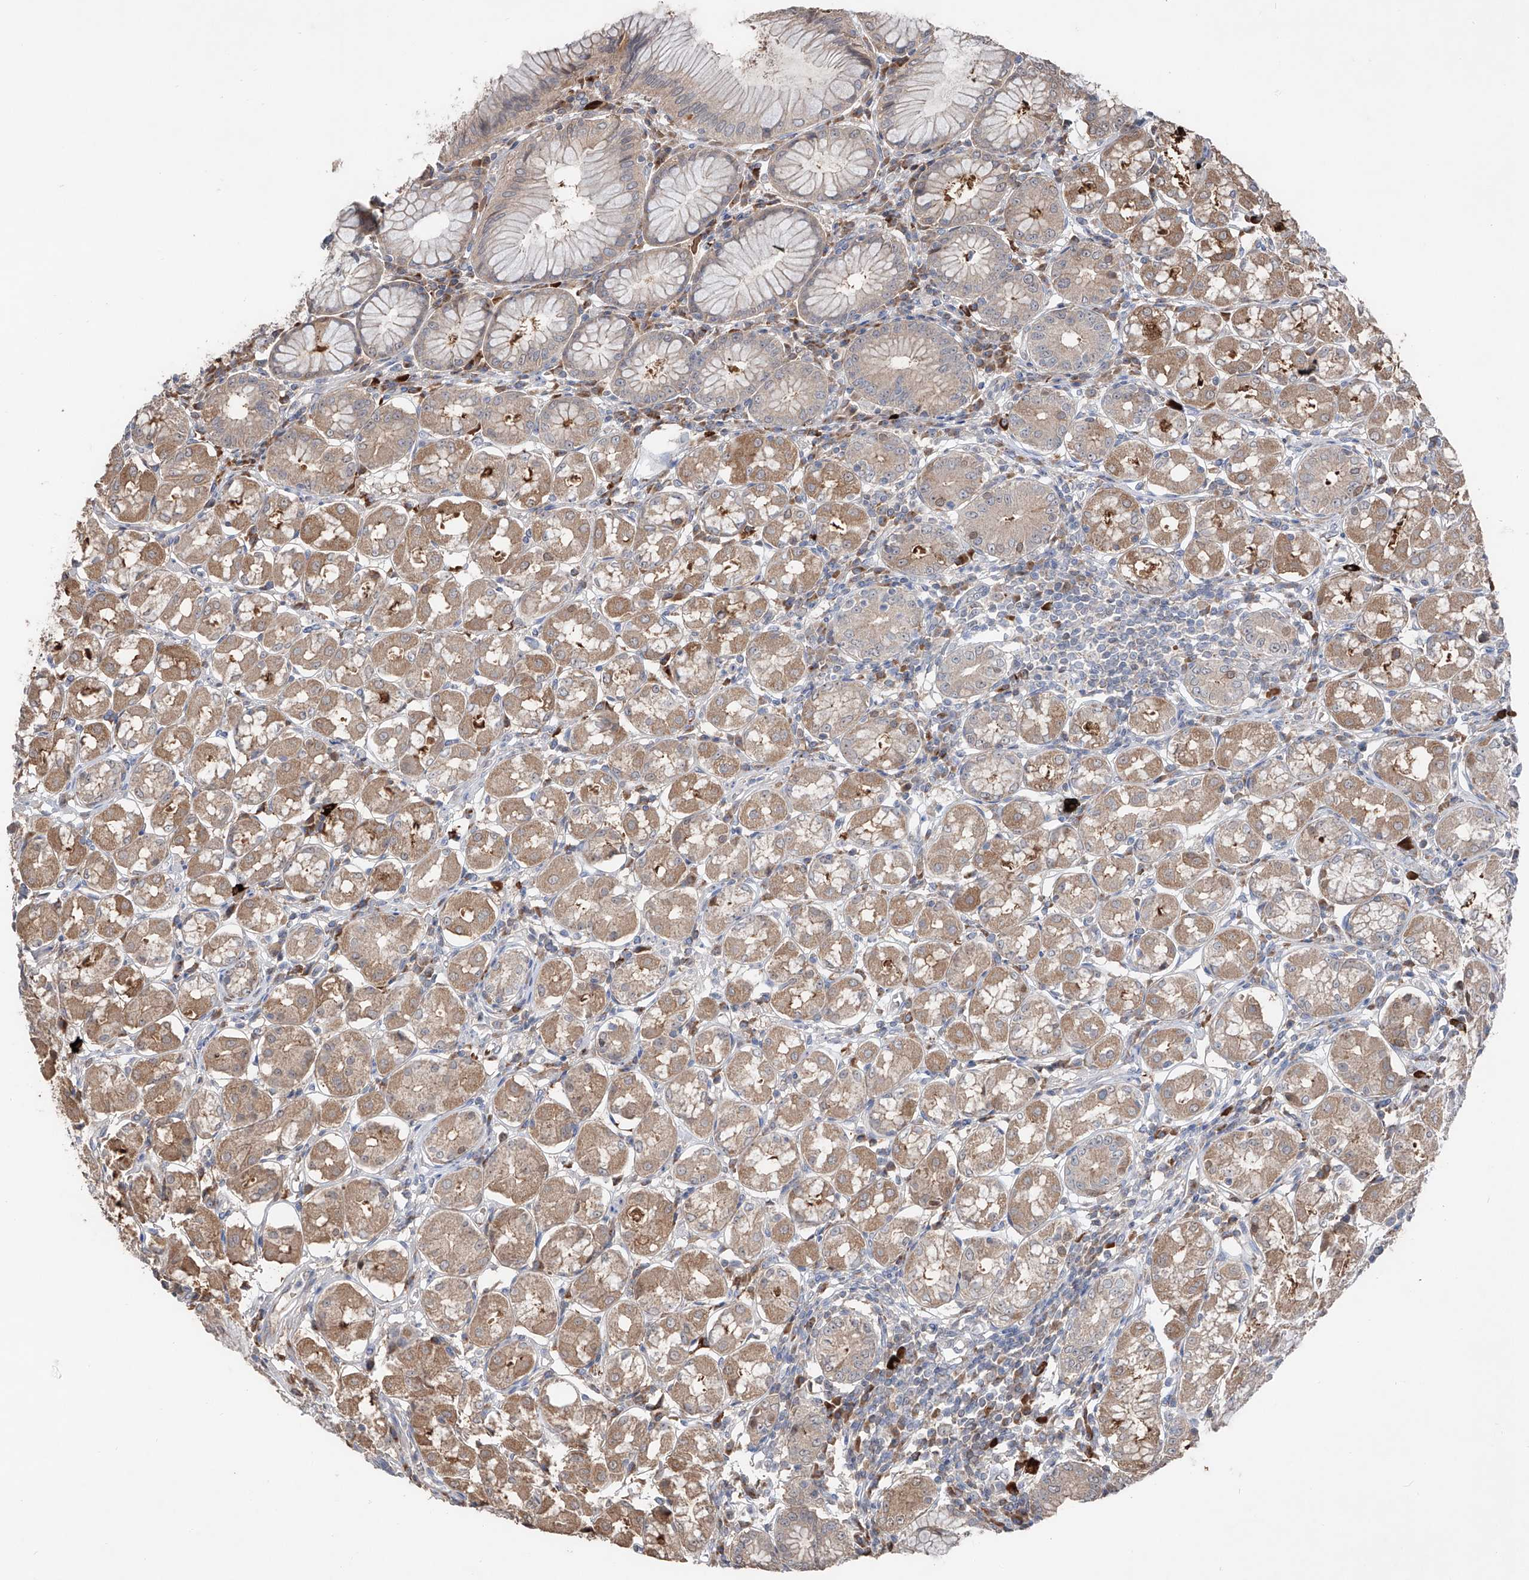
{"staining": {"intensity": "moderate", "quantity": "25%-75%", "location": "cytoplasmic/membranous"}, "tissue": "stomach", "cell_type": "Glandular cells", "image_type": "normal", "snomed": [{"axis": "morphology", "description": "Normal tissue, NOS"}, {"axis": "topography", "description": "Stomach, lower"}], "caption": "Immunohistochemical staining of normal human stomach reveals moderate cytoplasmic/membranous protein positivity in about 25%-75% of glandular cells.", "gene": "EDN1", "patient": {"sex": "female", "age": 56}}